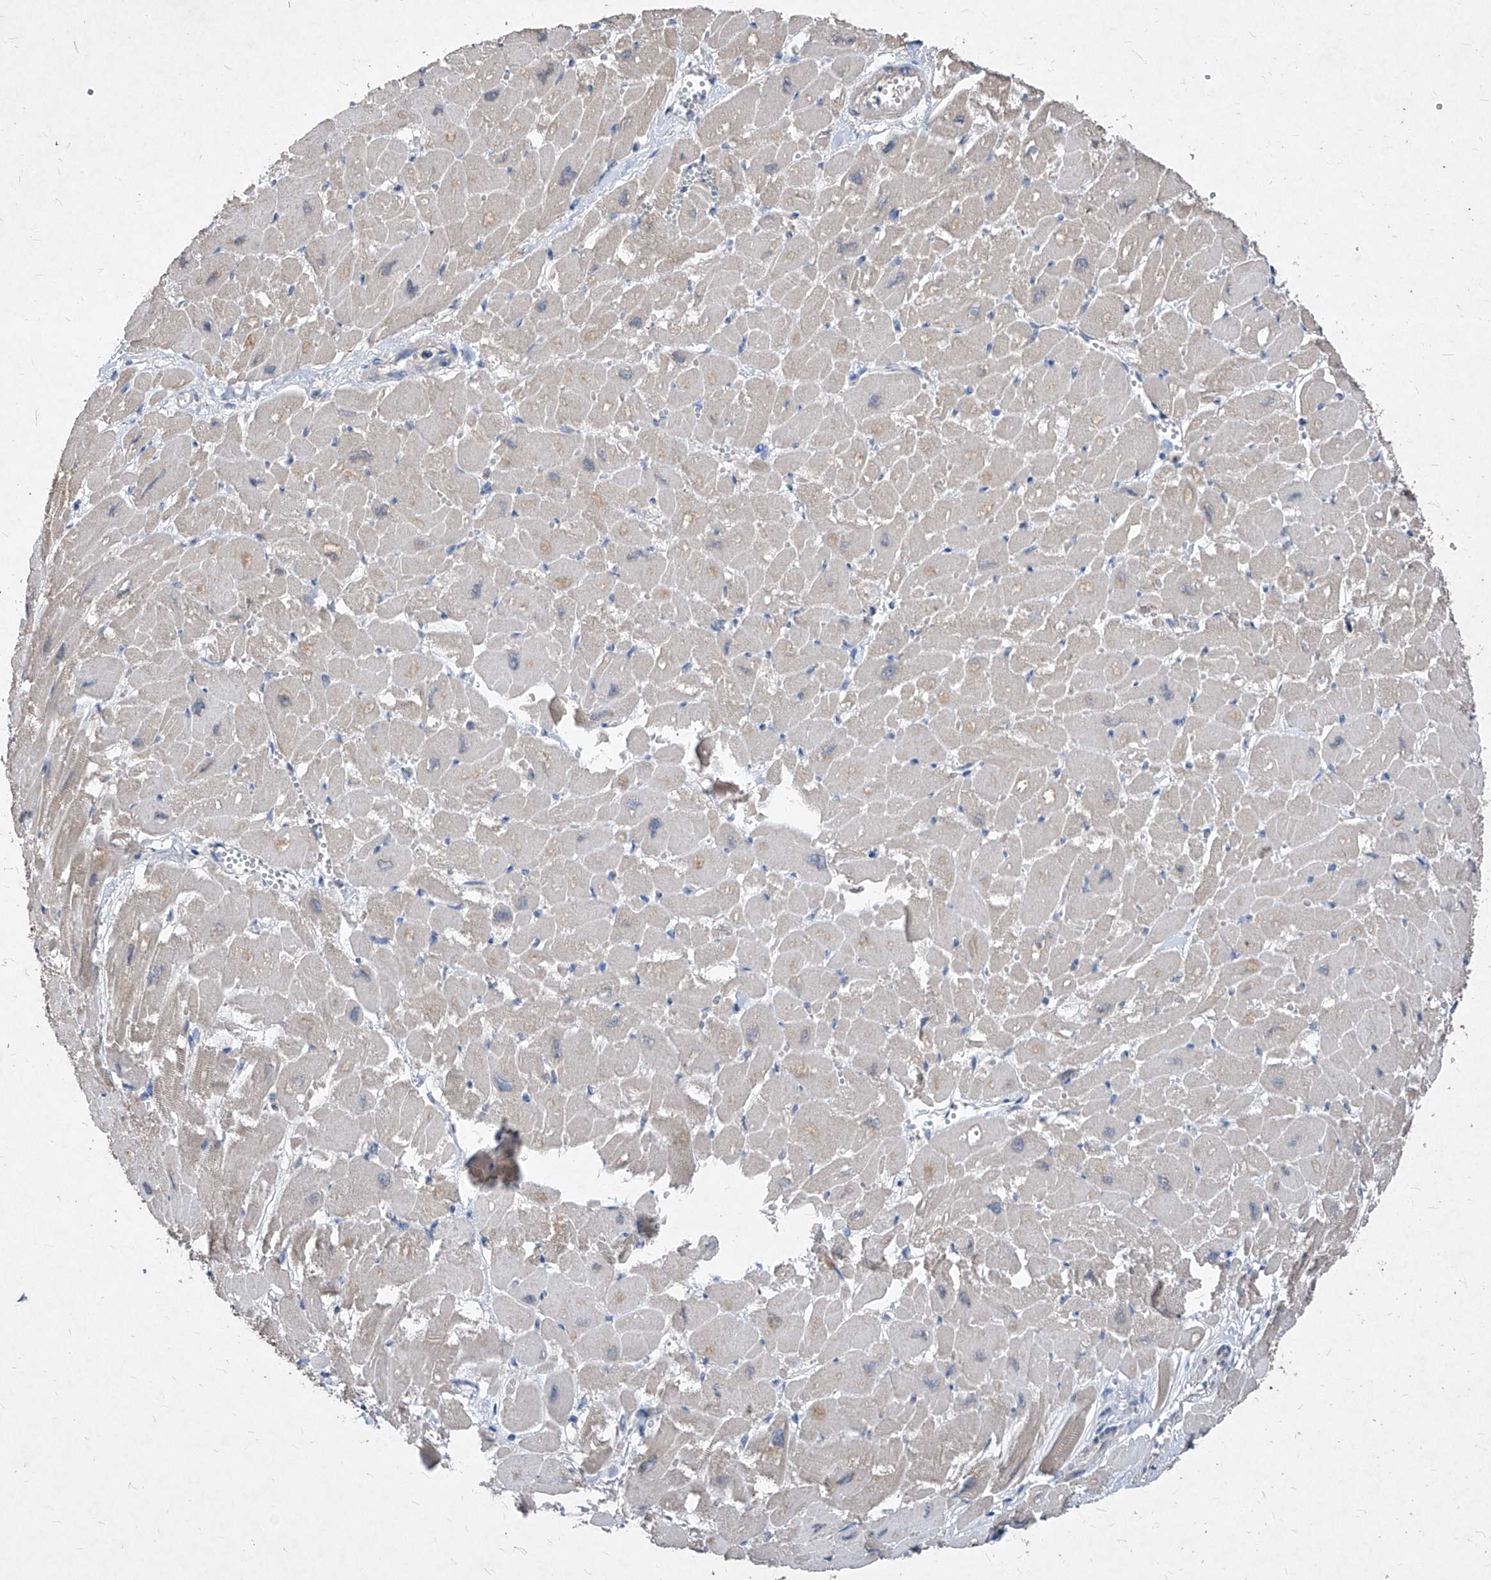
{"staining": {"intensity": "negative", "quantity": "none", "location": "none"}, "tissue": "heart muscle", "cell_type": "Cardiomyocytes", "image_type": "normal", "snomed": [{"axis": "morphology", "description": "Normal tissue, NOS"}, {"axis": "topography", "description": "Heart"}], "caption": "Cardiomyocytes are negative for brown protein staining in unremarkable heart muscle. Brightfield microscopy of IHC stained with DAB (brown) and hematoxylin (blue), captured at high magnification.", "gene": "SYNGR1", "patient": {"sex": "male", "age": 54}}